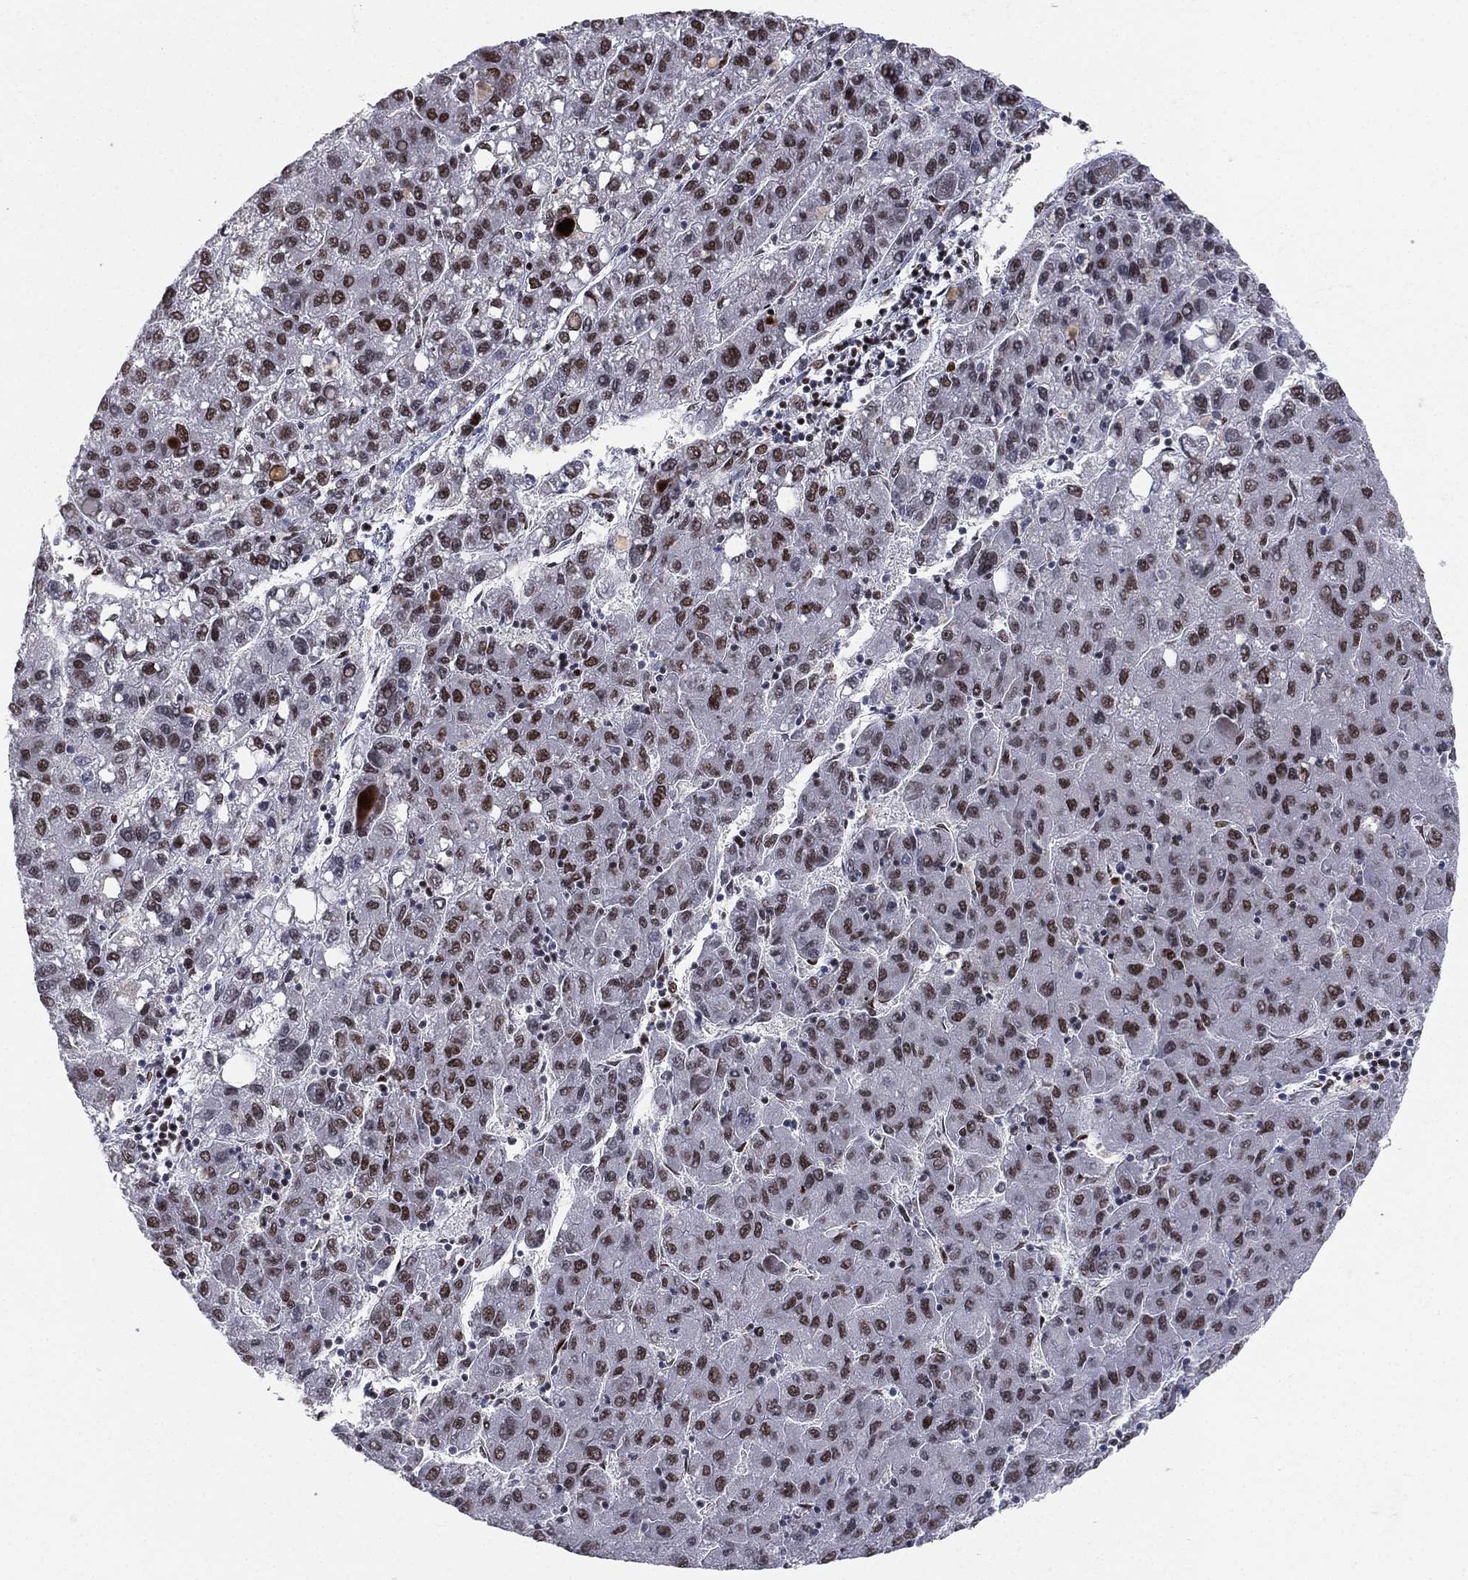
{"staining": {"intensity": "strong", "quantity": "<25%", "location": "nuclear"}, "tissue": "liver cancer", "cell_type": "Tumor cells", "image_type": "cancer", "snomed": [{"axis": "morphology", "description": "Carcinoma, Hepatocellular, NOS"}, {"axis": "topography", "description": "Liver"}], "caption": "Hepatocellular carcinoma (liver) tissue reveals strong nuclear expression in about <25% of tumor cells, visualized by immunohistochemistry.", "gene": "RTF1", "patient": {"sex": "female", "age": 82}}